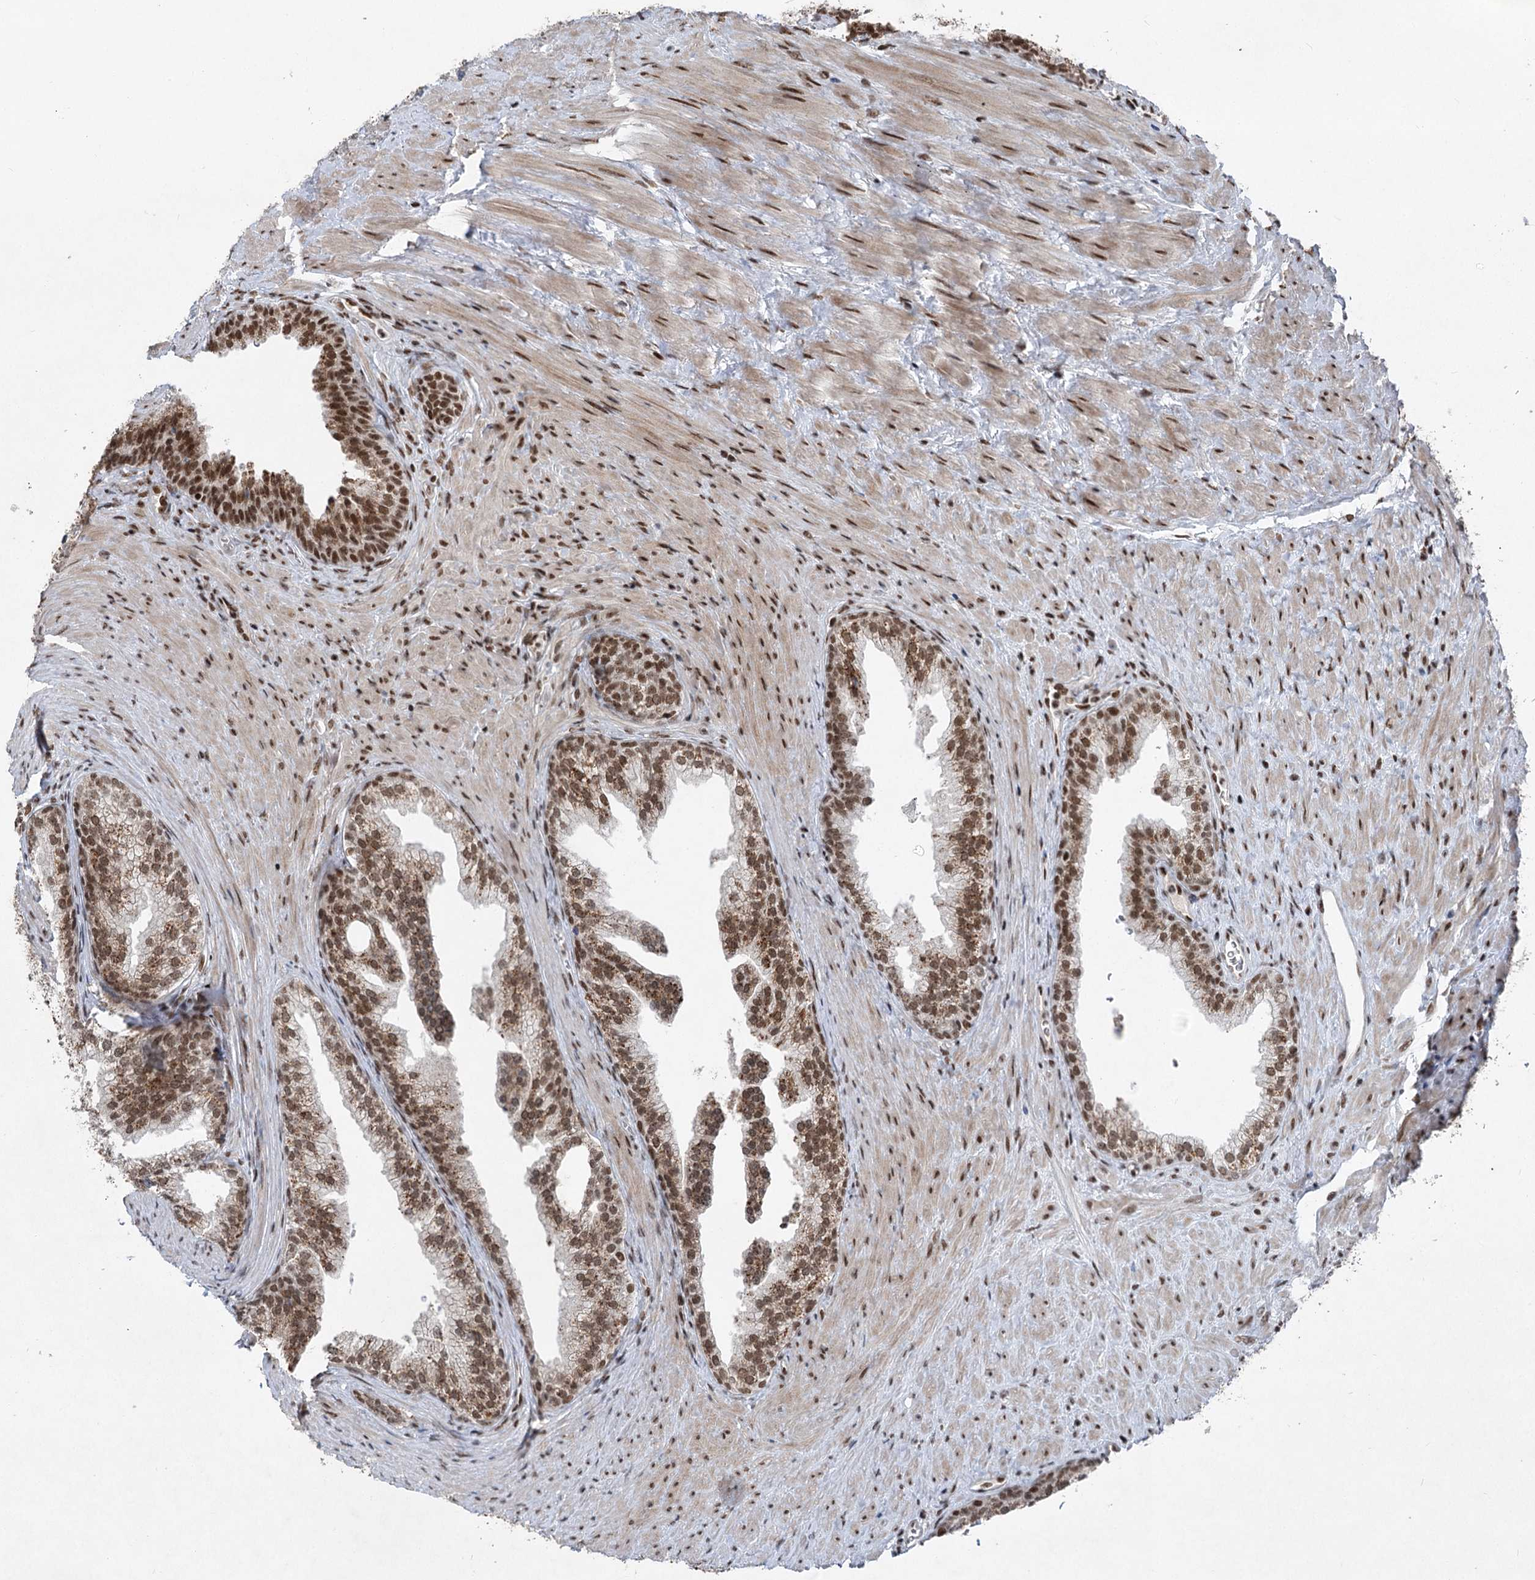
{"staining": {"intensity": "strong", "quantity": ">75%", "location": "nuclear"}, "tissue": "prostate", "cell_type": "Glandular cells", "image_type": "normal", "snomed": [{"axis": "morphology", "description": "Normal tissue, NOS"}, {"axis": "topography", "description": "Prostate"}], "caption": "Immunohistochemistry (IHC) (DAB) staining of normal human prostate displays strong nuclear protein expression in approximately >75% of glandular cells.", "gene": "CGGBP1", "patient": {"sex": "male", "age": 76}}